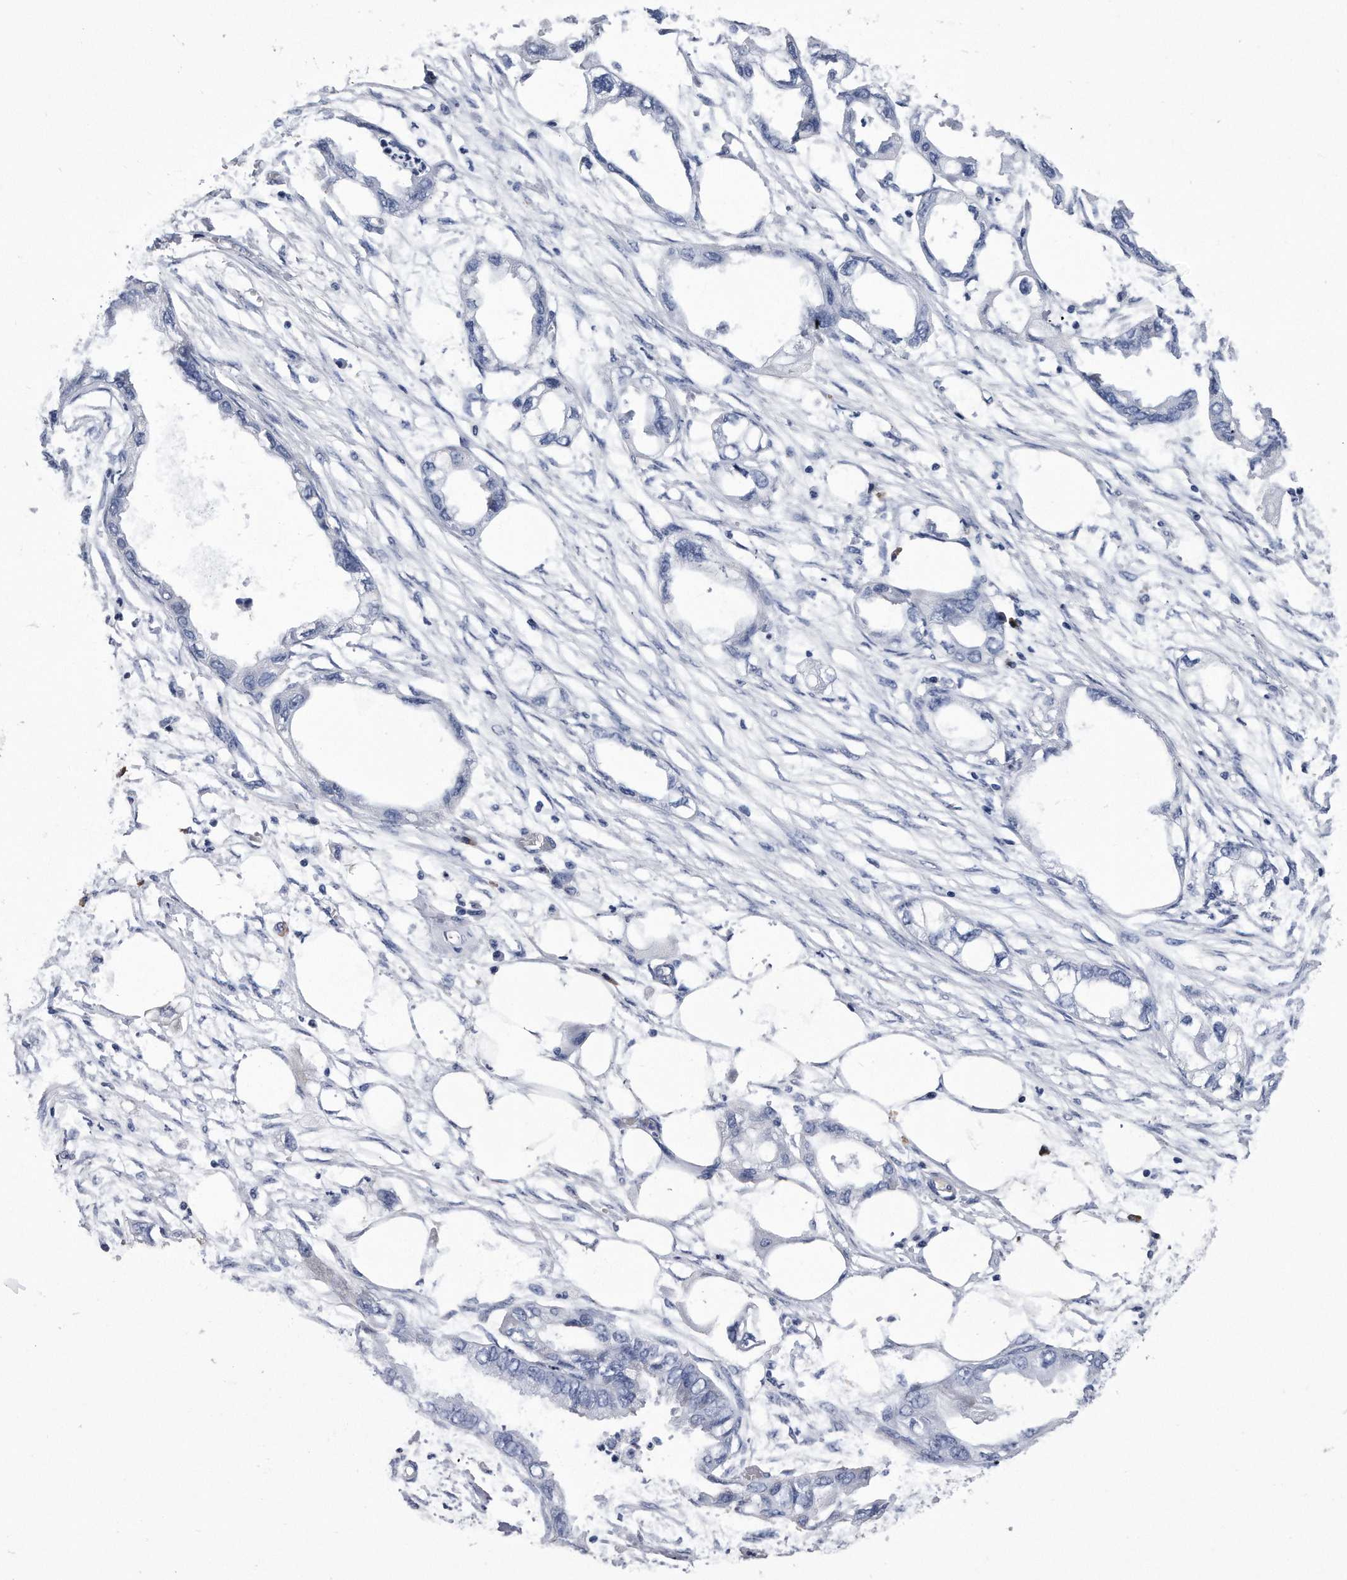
{"staining": {"intensity": "negative", "quantity": "none", "location": "none"}, "tissue": "endometrial cancer", "cell_type": "Tumor cells", "image_type": "cancer", "snomed": [{"axis": "morphology", "description": "Adenocarcinoma, NOS"}, {"axis": "morphology", "description": "Adenocarcinoma, metastatic, NOS"}, {"axis": "topography", "description": "Adipose tissue"}, {"axis": "topography", "description": "Endometrium"}], "caption": "DAB (3,3'-diaminobenzidine) immunohistochemical staining of metastatic adenocarcinoma (endometrial) demonstrates no significant staining in tumor cells.", "gene": "KCTD8", "patient": {"sex": "female", "age": 67}}